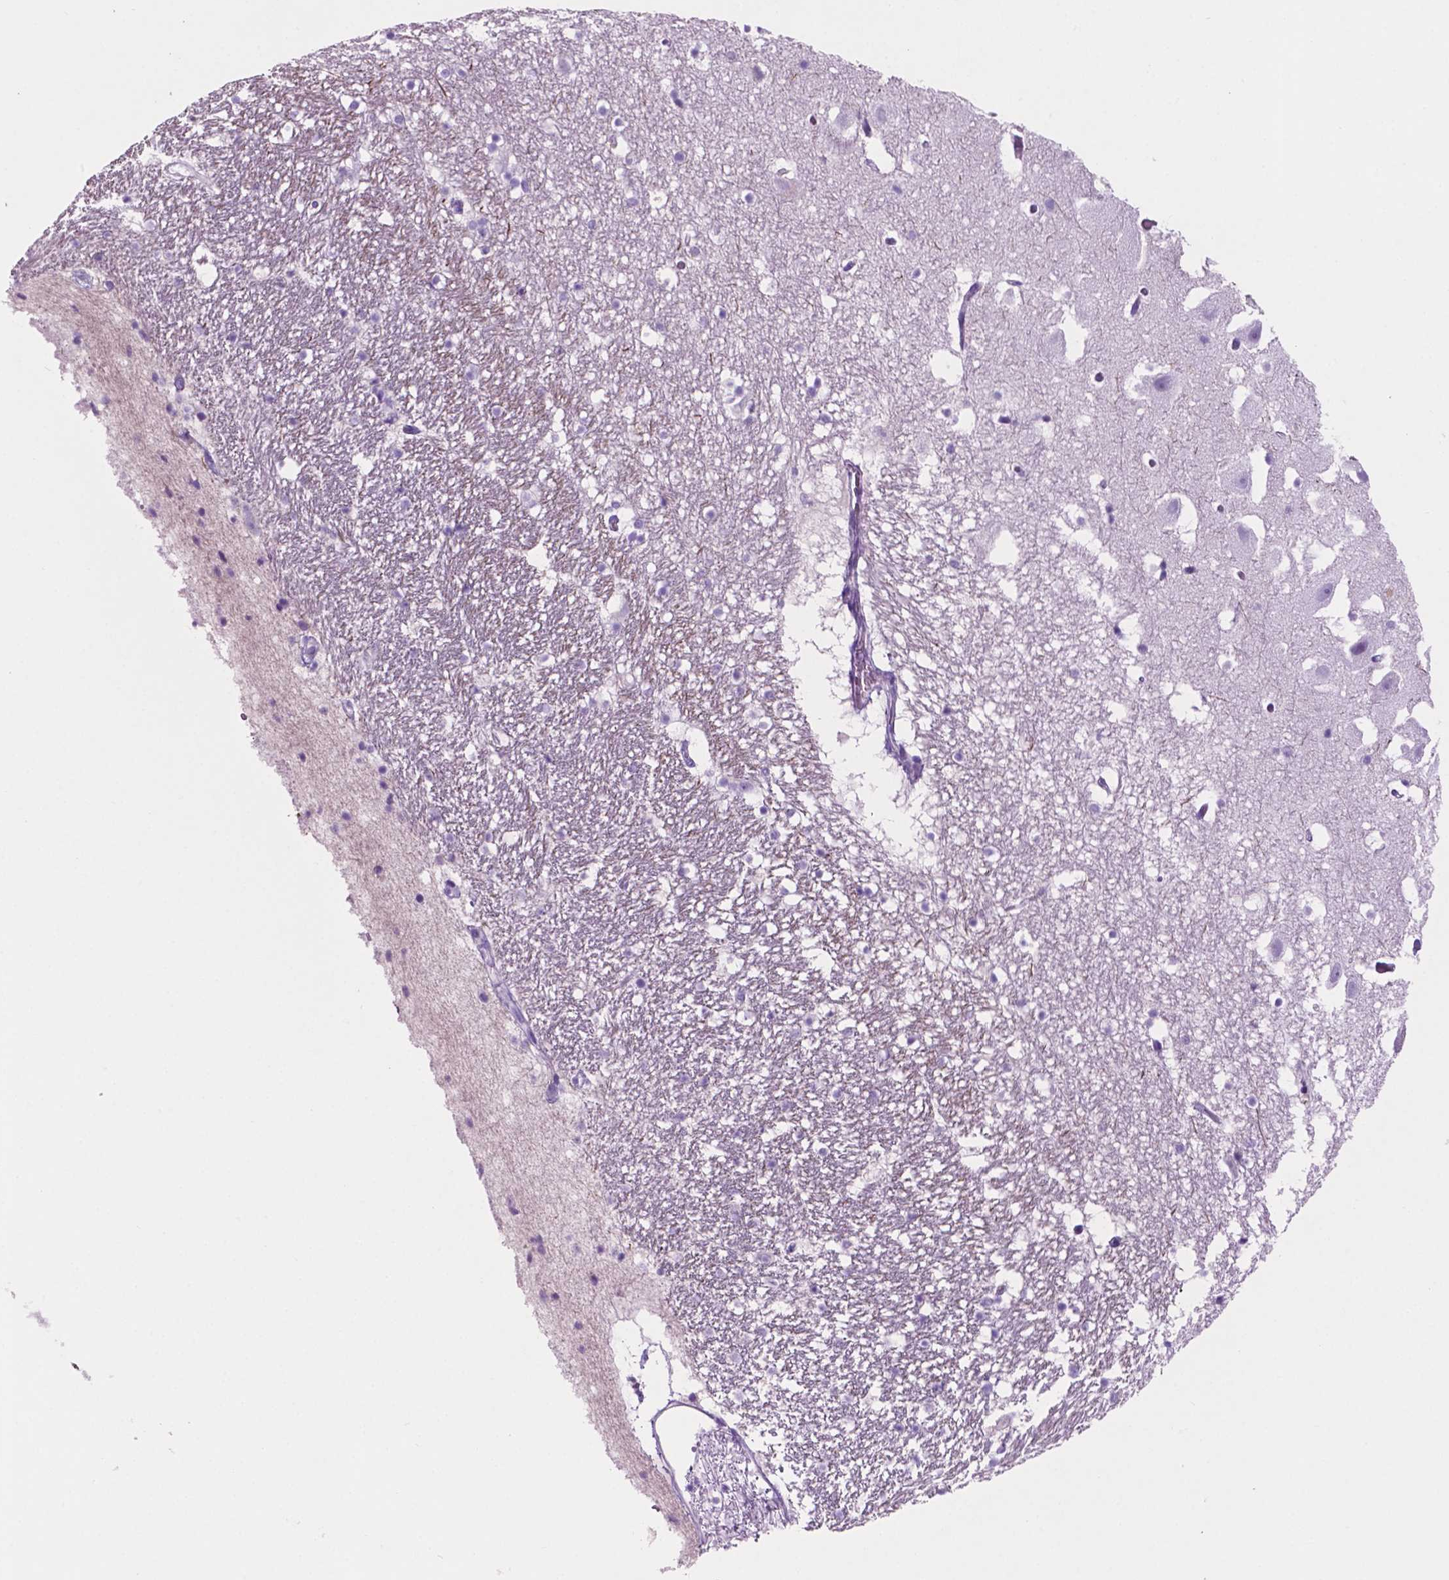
{"staining": {"intensity": "negative", "quantity": "none", "location": "none"}, "tissue": "hippocampus", "cell_type": "Glial cells", "image_type": "normal", "snomed": [{"axis": "morphology", "description": "Normal tissue, NOS"}, {"axis": "topography", "description": "Hippocampus"}], "caption": "IHC of unremarkable hippocampus reveals no expression in glial cells.", "gene": "POU4F1", "patient": {"sex": "male", "age": 26}}